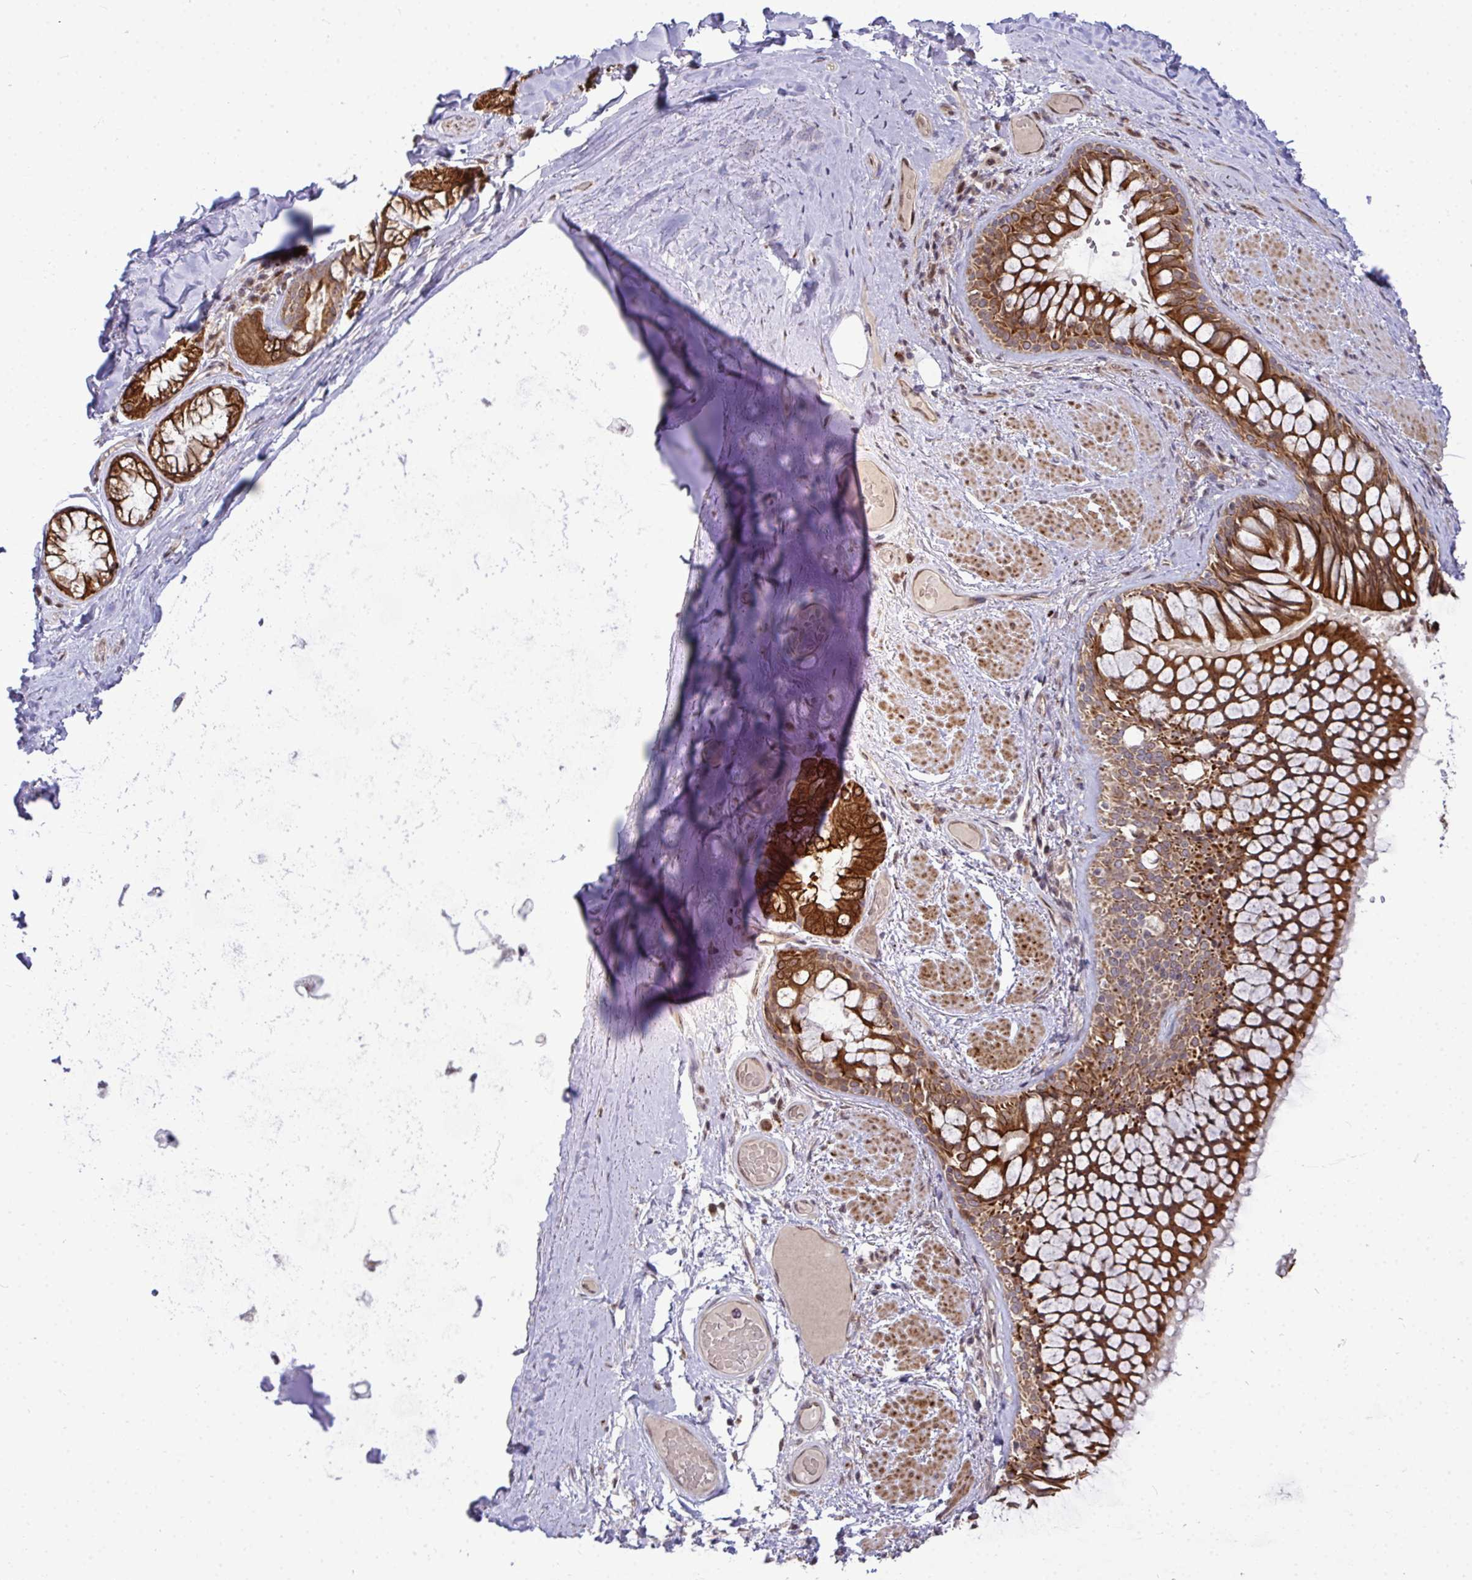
{"staining": {"intensity": "negative", "quantity": "none", "location": "none"}, "tissue": "adipose tissue", "cell_type": "Adipocytes", "image_type": "normal", "snomed": [{"axis": "morphology", "description": "Normal tissue, NOS"}, {"axis": "topography", "description": "Cartilage tissue"}, {"axis": "topography", "description": "Bronchus"}], "caption": "DAB (3,3'-diaminobenzidine) immunohistochemical staining of benign adipose tissue displays no significant expression in adipocytes. (Brightfield microscopy of DAB (3,3'-diaminobenzidine) immunohistochemistry (IHC) at high magnification).", "gene": "TRIM44", "patient": {"sex": "male", "age": 64}}